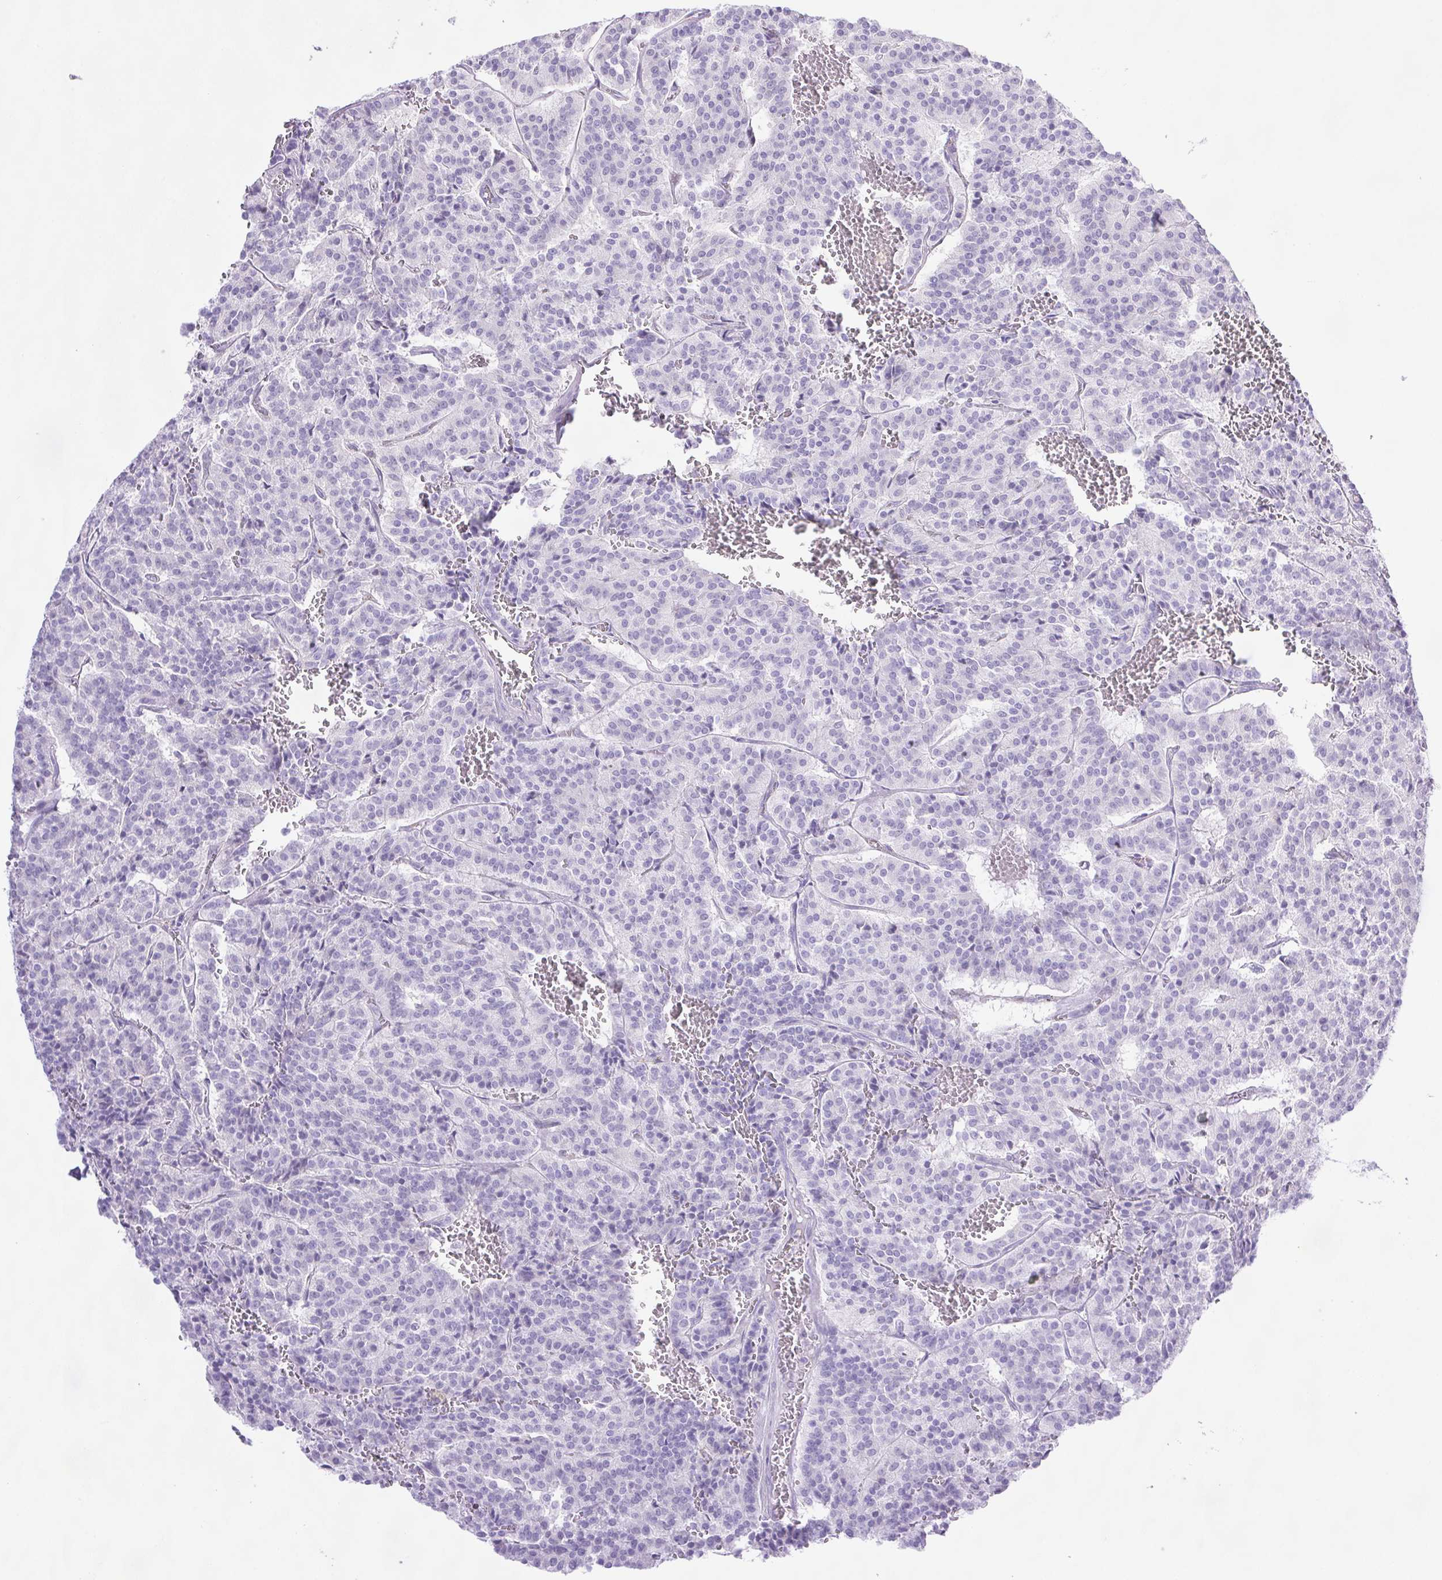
{"staining": {"intensity": "negative", "quantity": "none", "location": "none"}, "tissue": "carcinoid", "cell_type": "Tumor cells", "image_type": "cancer", "snomed": [{"axis": "morphology", "description": "Carcinoid, malignant, NOS"}, {"axis": "topography", "description": "Lung"}], "caption": "Immunohistochemistry photomicrograph of carcinoid (malignant) stained for a protein (brown), which demonstrates no staining in tumor cells. (IHC, brightfield microscopy, high magnification).", "gene": "SYNPR", "patient": {"sex": "male", "age": 70}}